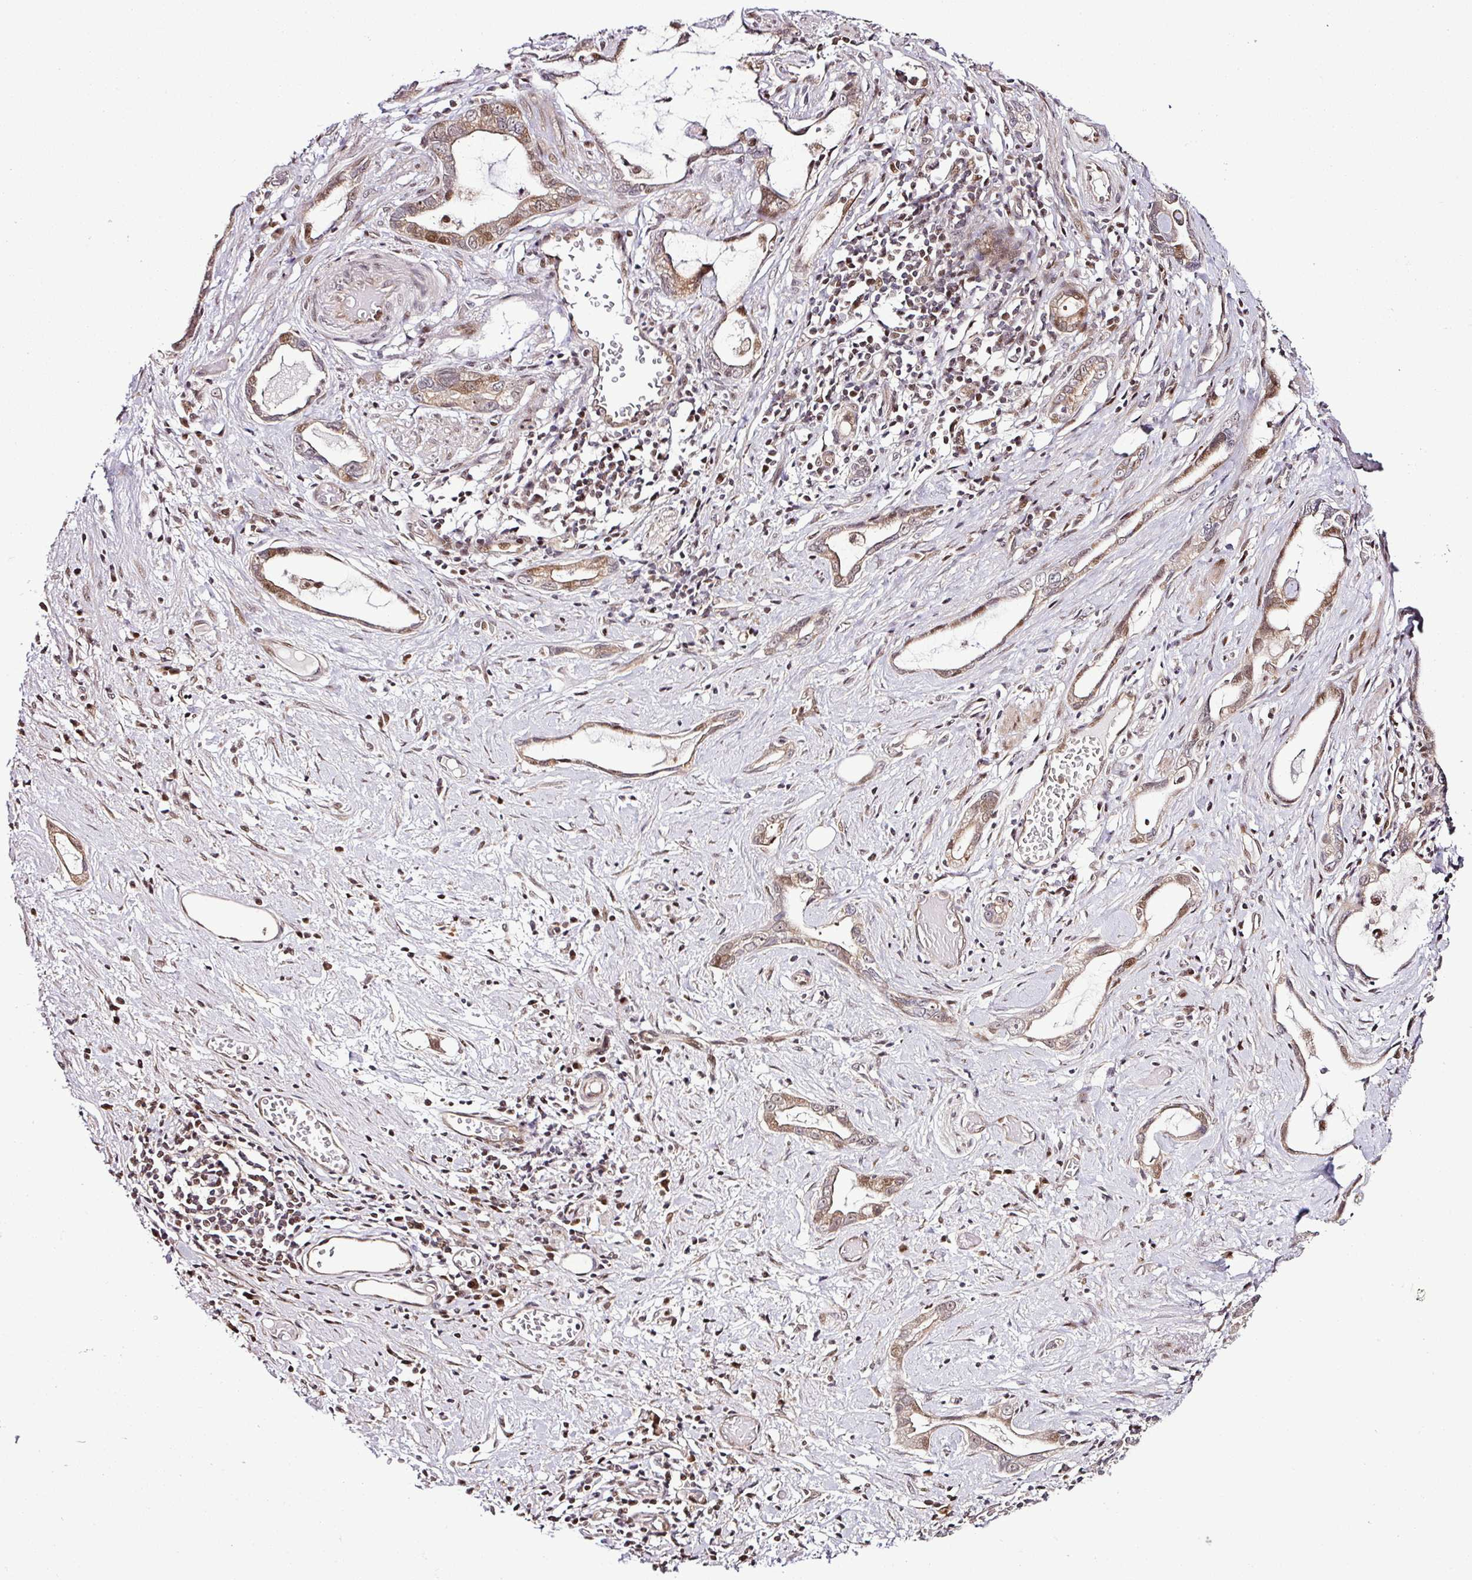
{"staining": {"intensity": "weak", "quantity": ">75%", "location": "cytoplasmic/membranous,nuclear"}, "tissue": "stomach cancer", "cell_type": "Tumor cells", "image_type": "cancer", "snomed": [{"axis": "morphology", "description": "Adenocarcinoma, NOS"}, {"axis": "topography", "description": "Stomach"}], "caption": "IHC staining of stomach cancer, which shows low levels of weak cytoplasmic/membranous and nuclear staining in approximately >75% of tumor cells indicating weak cytoplasmic/membranous and nuclear protein positivity. The staining was performed using DAB (brown) for protein detection and nuclei were counterstained in hematoxylin (blue).", "gene": "COPRS", "patient": {"sex": "male", "age": 55}}